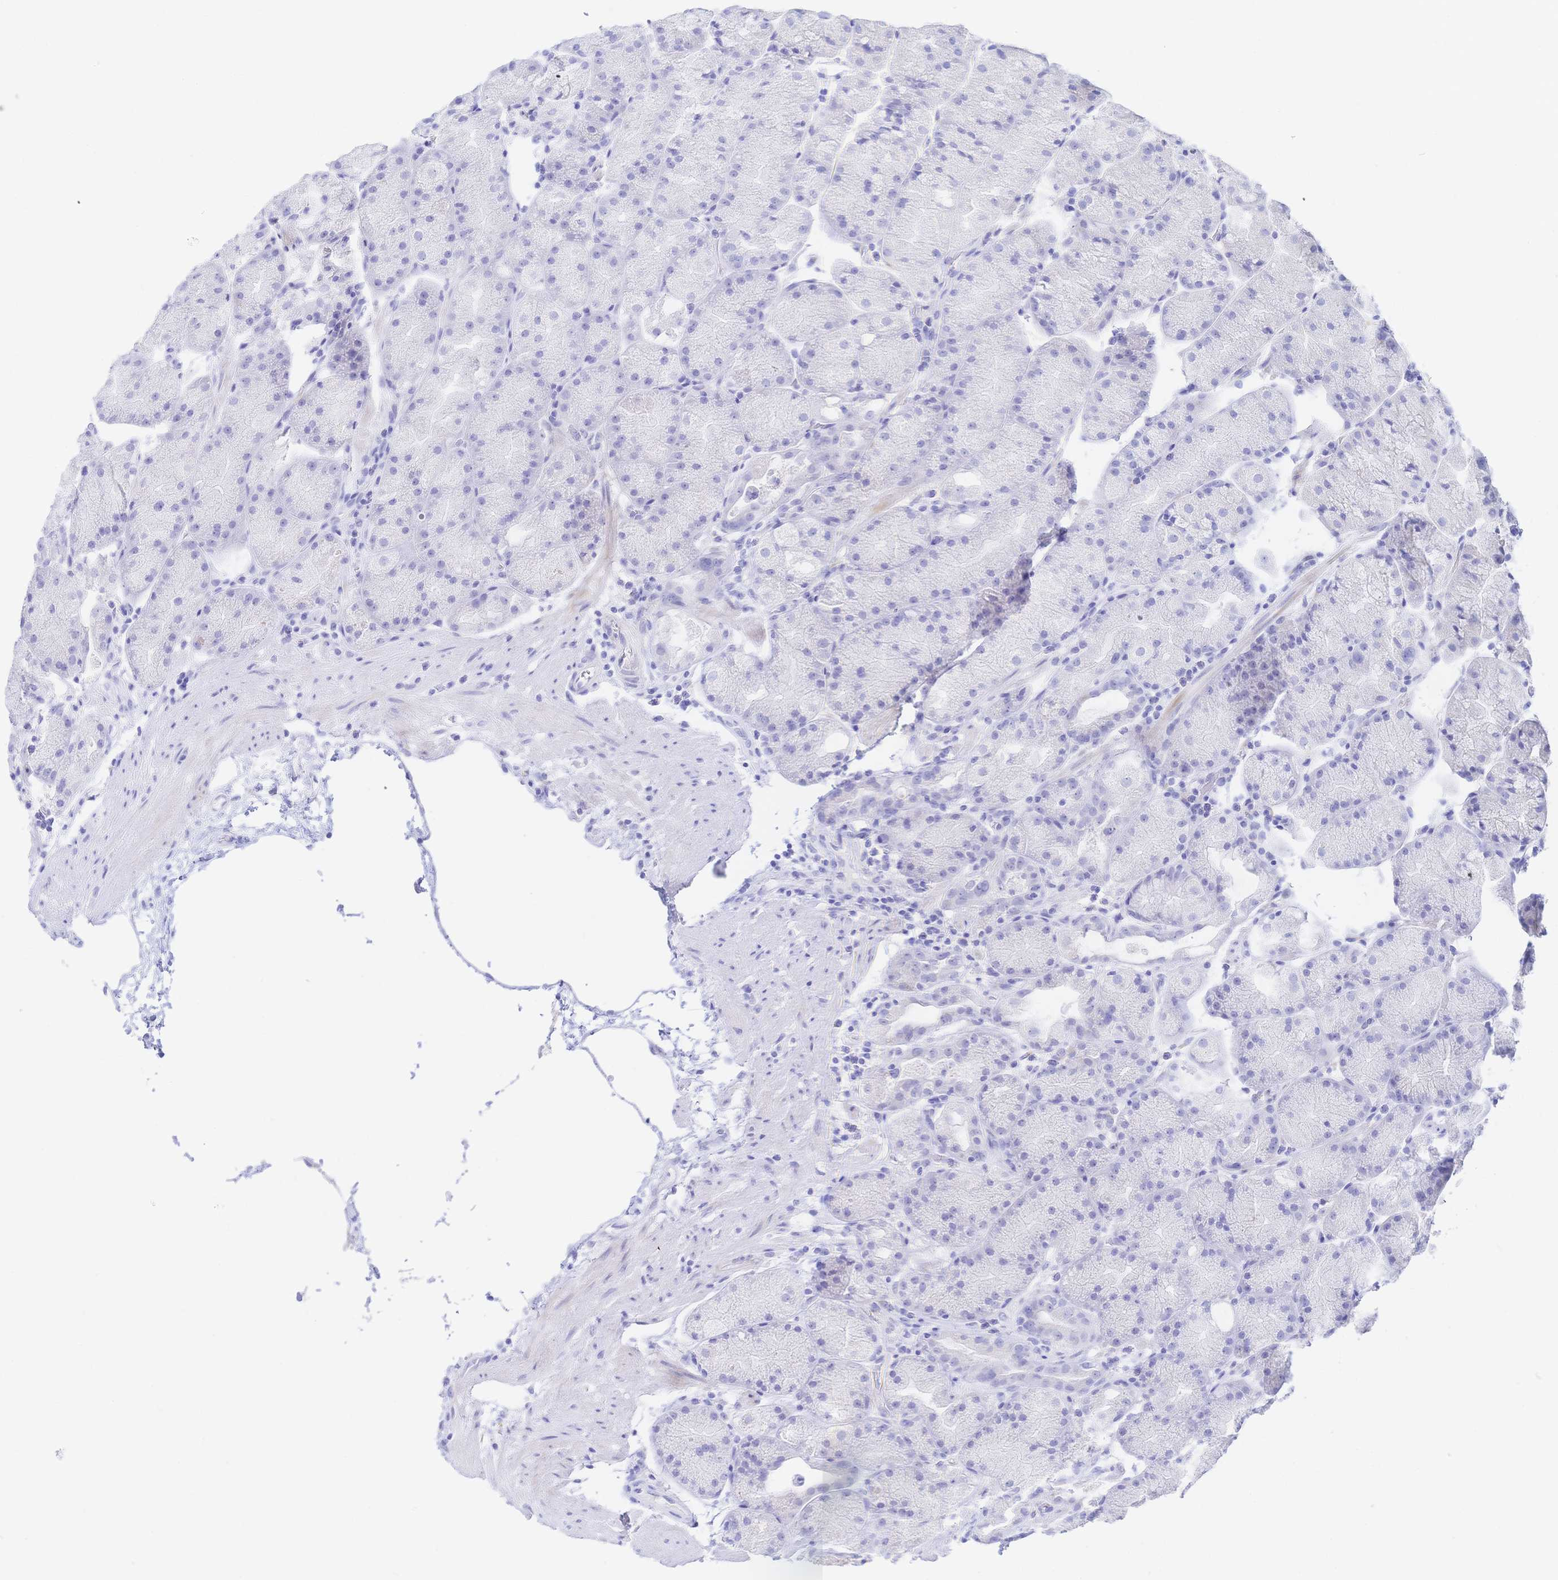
{"staining": {"intensity": "negative", "quantity": "none", "location": "none"}, "tissue": "stomach", "cell_type": "Glandular cells", "image_type": "normal", "snomed": [{"axis": "morphology", "description": "Normal tissue, NOS"}, {"axis": "topography", "description": "Stomach, upper"}, {"axis": "topography", "description": "Stomach"}], "caption": "Stomach stained for a protein using immunohistochemistry reveals no expression glandular cells.", "gene": "KCNH6", "patient": {"sex": "male", "age": 48}}